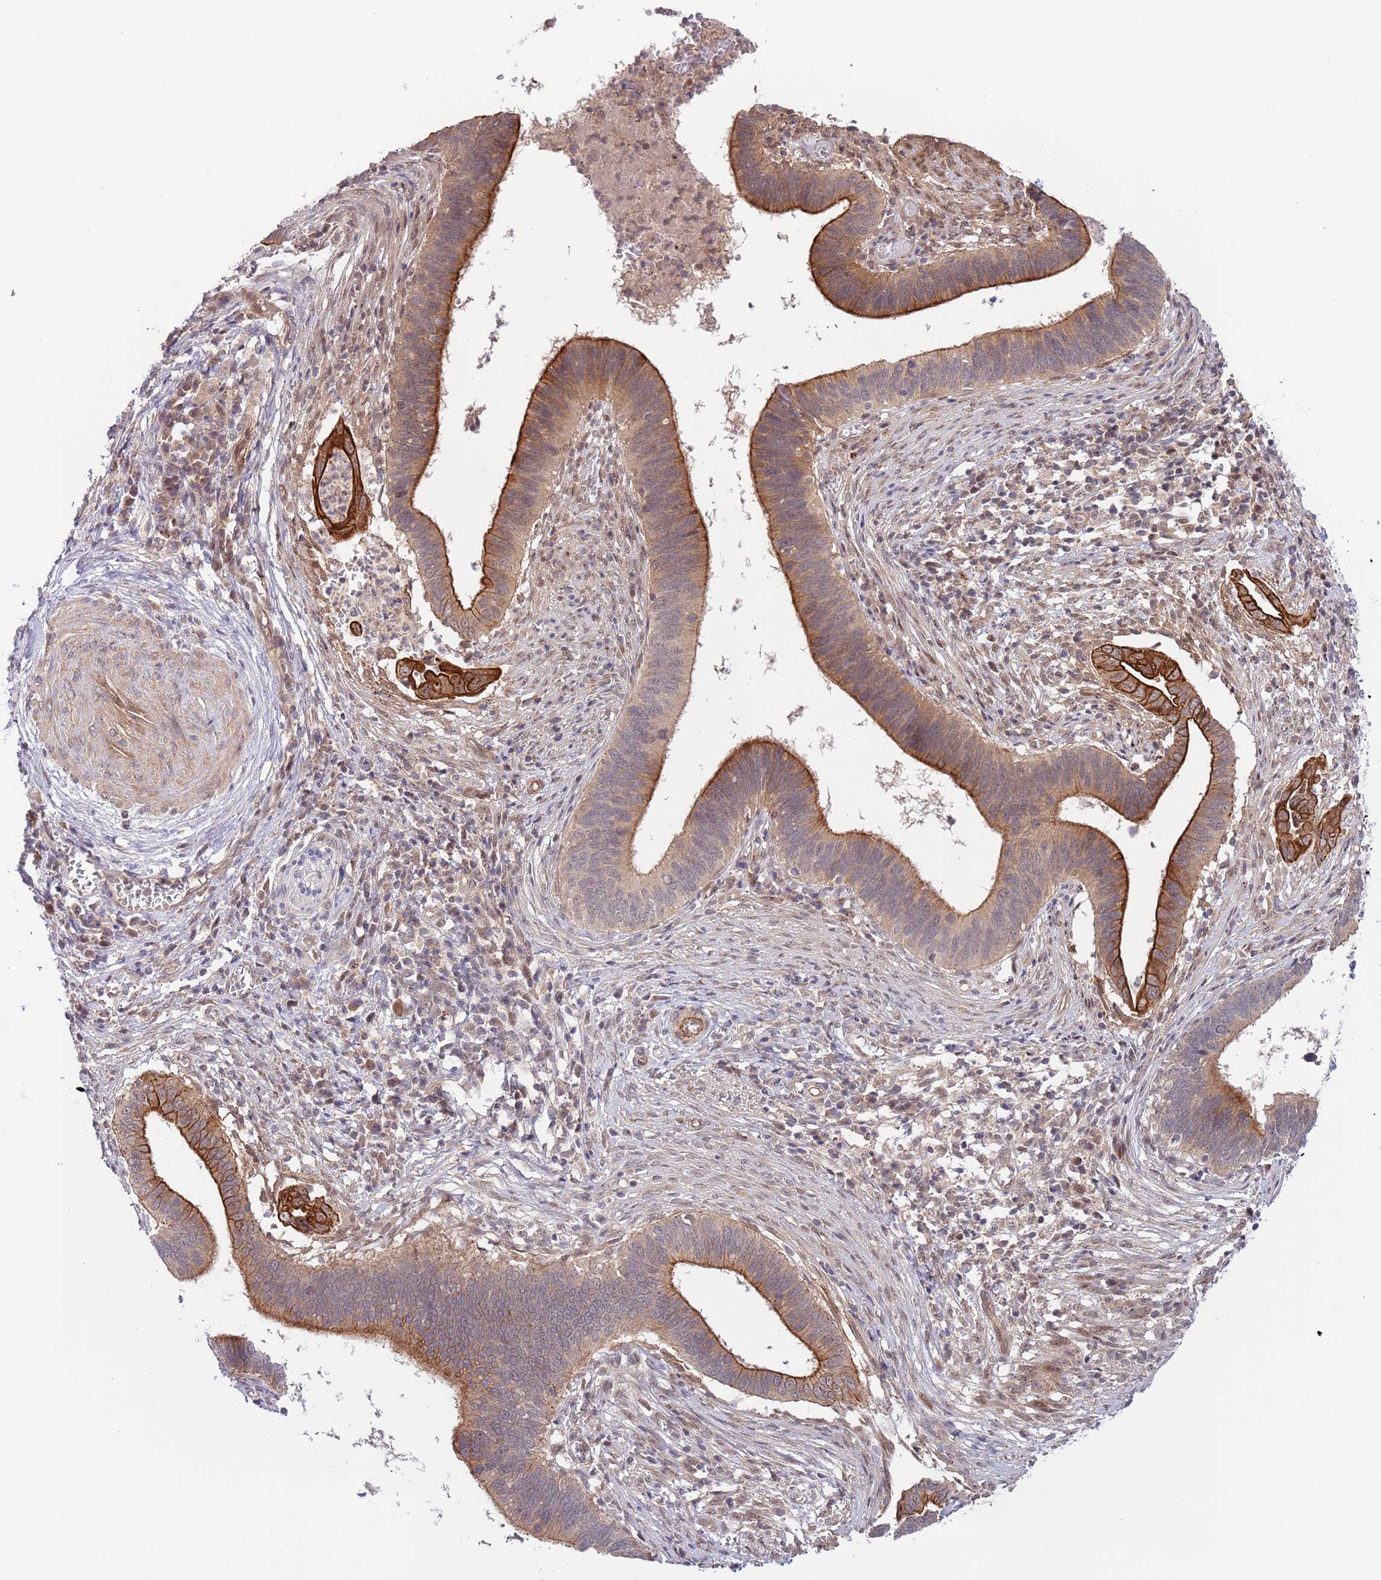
{"staining": {"intensity": "strong", "quantity": "25%-75%", "location": "cytoplasmic/membranous"}, "tissue": "cervical cancer", "cell_type": "Tumor cells", "image_type": "cancer", "snomed": [{"axis": "morphology", "description": "Adenocarcinoma, NOS"}, {"axis": "topography", "description": "Cervix"}], "caption": "Protein staining of adenocarcinoma (cervical) tissue exhibits strong cytoplasmic/membranous positivity in approximately 25%-75% of tumor cells.", "gene": "PRR16", "patient": {"sex": "female", "age": 42}}